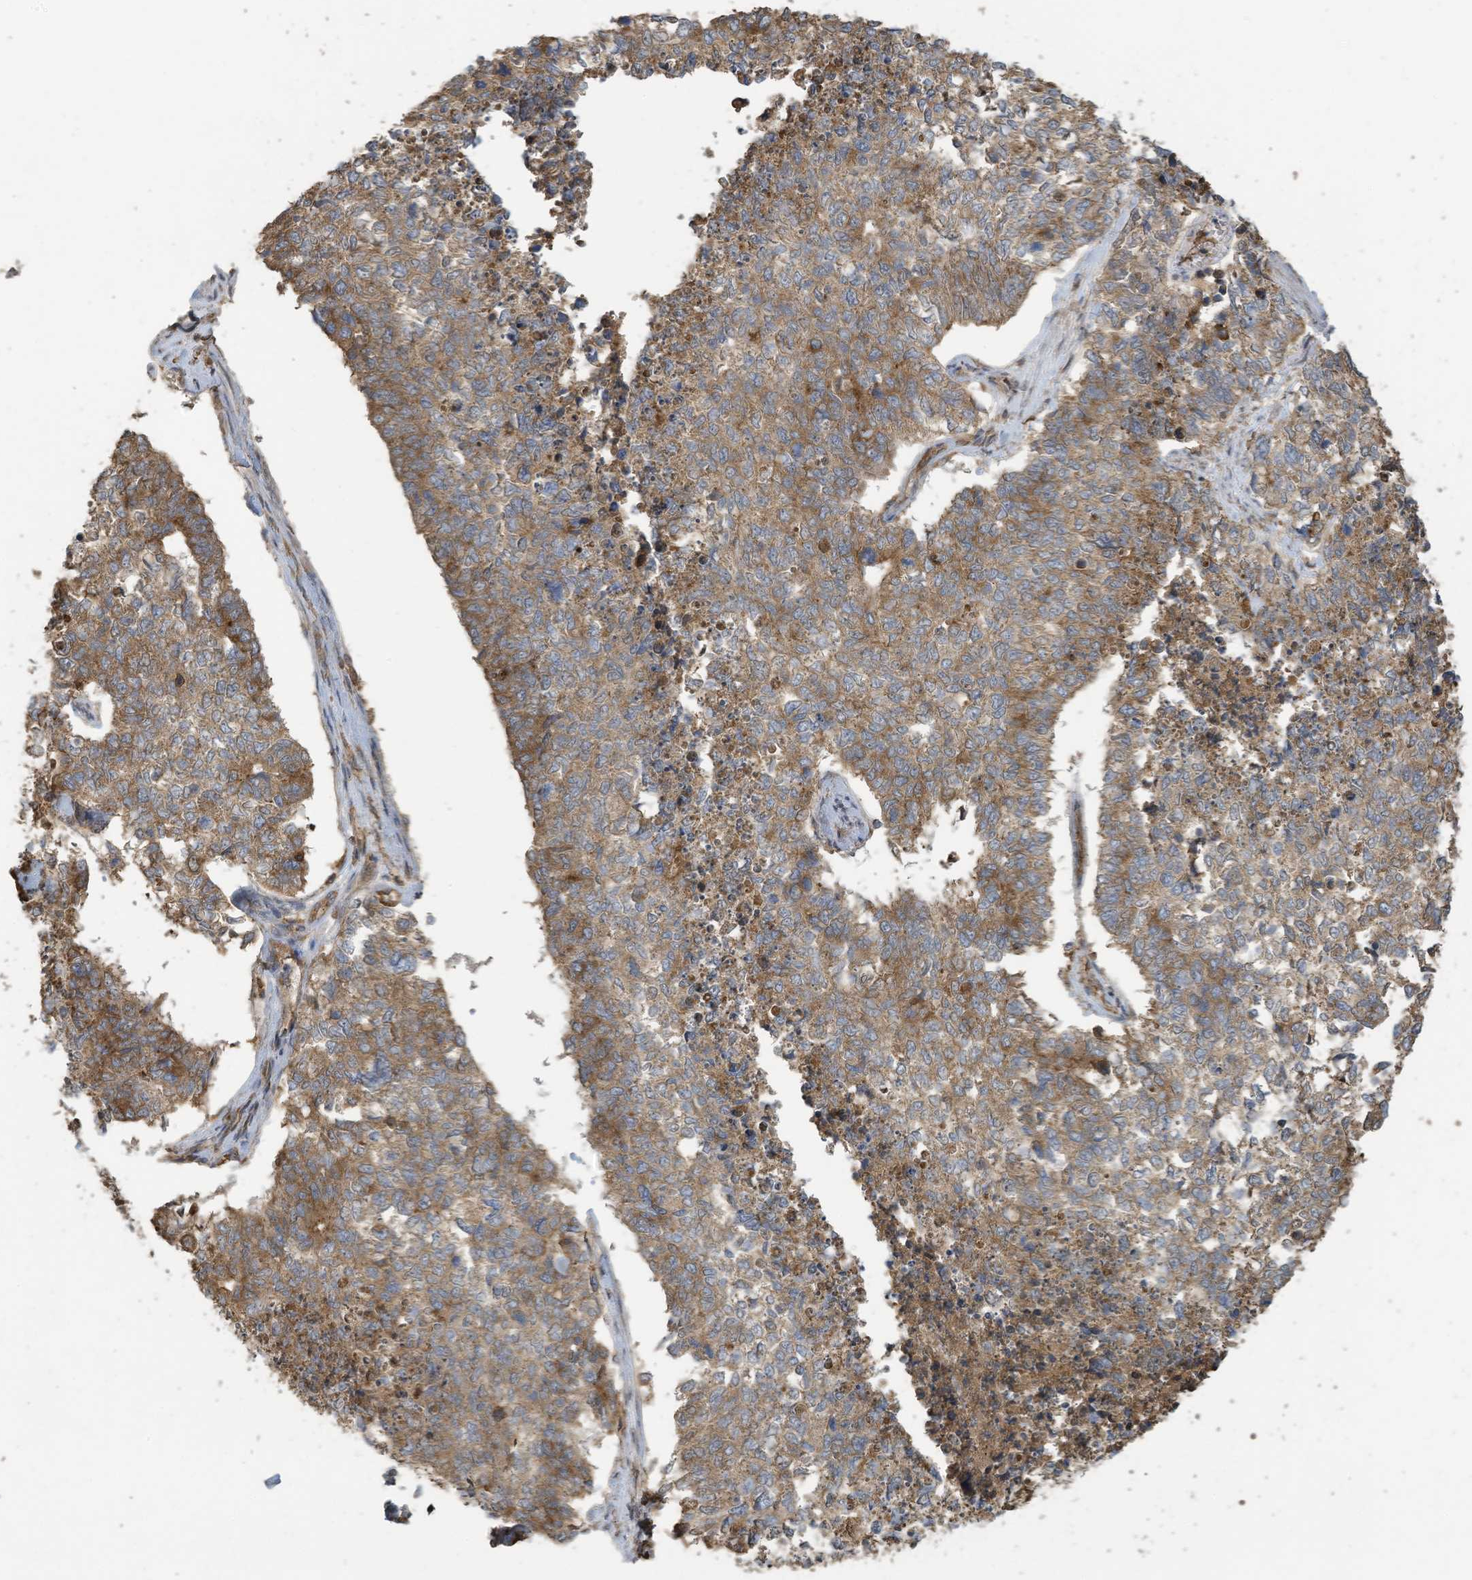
{"staining": {"intensity": "moderate", "quantity": ">75%", "location": "cytoplasmic/membranous"}, "tissue": "cervical cancer", "cell_type": "Tumor cells", "image_type": "cancer", "snomed": [{"axis": "morphology", "description": "Squamous cell carcinoma, NOS"}, {"axis": "topography", "description": "Cervix"}], "caption": "Cervical cancer (squamous cell carcinoma) stained with immunohistochemistry (IHC) reveals moderate cytoplasmic/membranous expression in about >75% of tumor cells.", "gene": "COX10", "patient": {"sex": "female", "age": 63}}